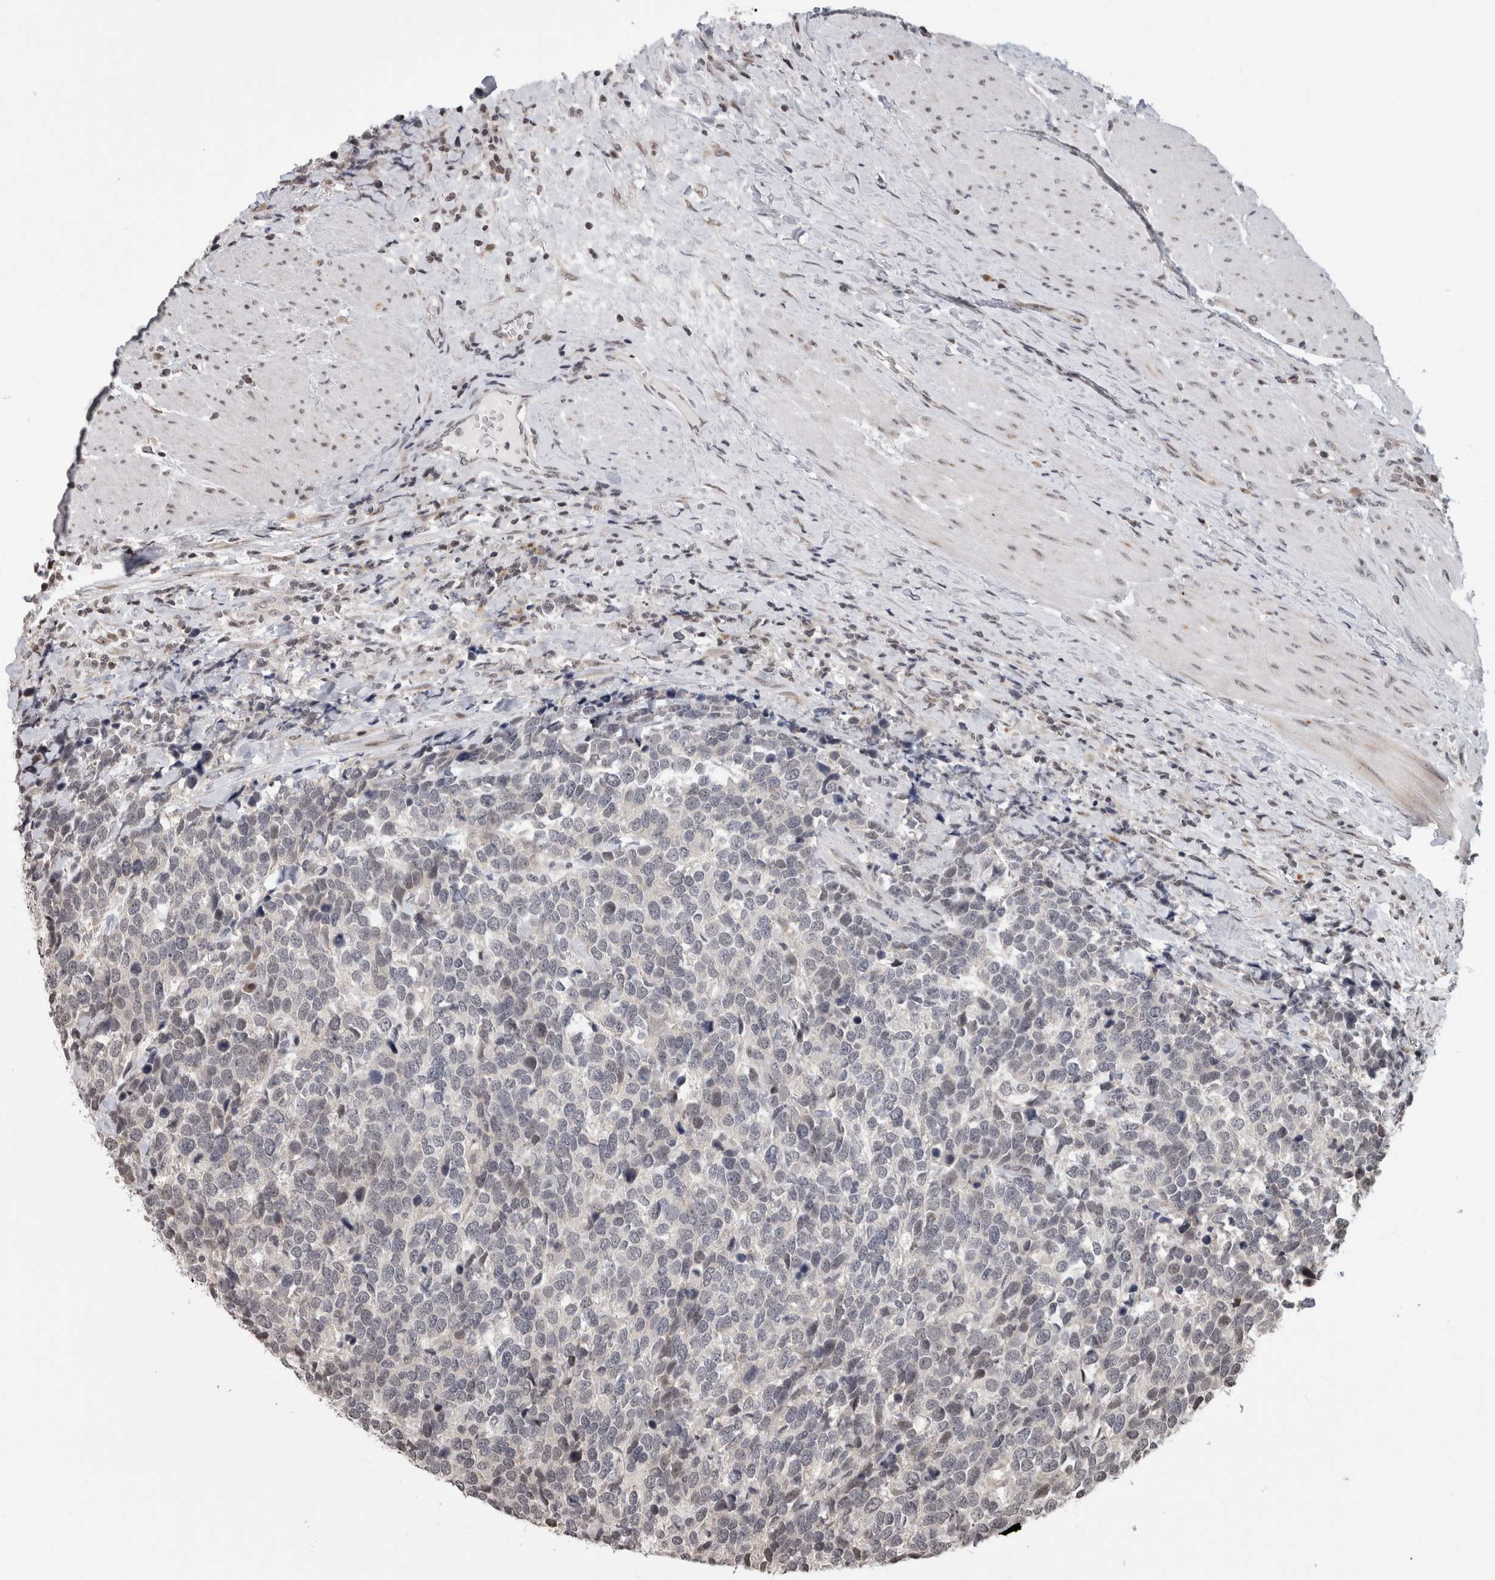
{"staining": {"intensity": "negative", "quantity": "none", "location": "none"}, "tissue": "urothelial cancer", "cell_type": "Tumor cells", "image_type": "cancer", "snomed": [{"axis": "morphology", "description": "Urothelial carcinoma, High grade"}, {"axis": "topography", "description": "Urinary bladder"}], "caption": "This is a histopathology image of immunohistochemistry staining of urothelial cancer, which shows no positivity in tumor cells. (DAB IHC with hematoxylin counter stain).", "gene": "ZBTB11", "patient": {"sex": "female", "age": 82}}